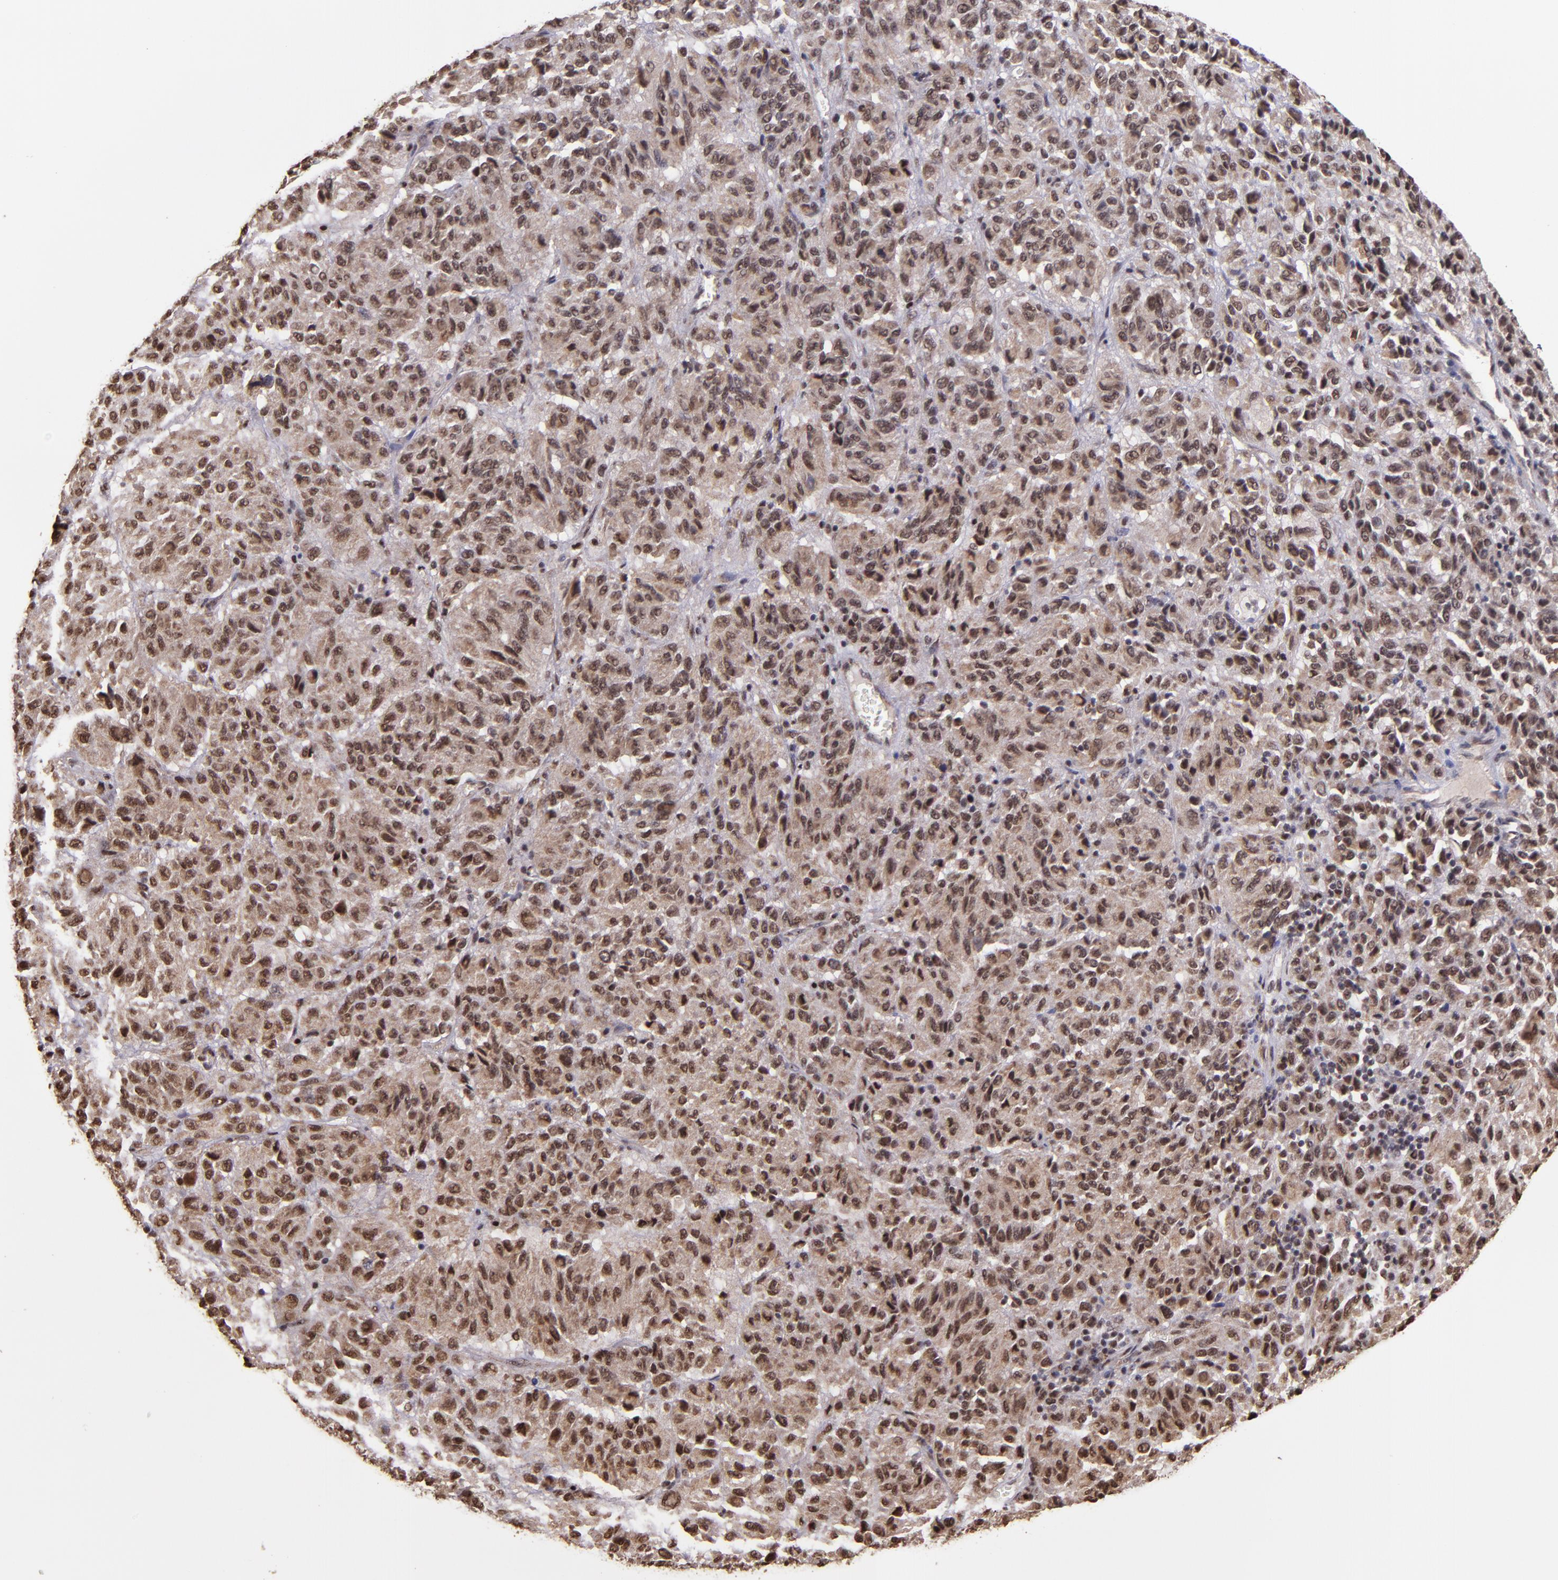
{"staining": {"intensity": "moderate", "quantity": ">75%", "location": "cytoplasmic/membranous,nuclear"}, "tissue": "melanoma", "cell_type": "Tumor cells", "image_type": "cancer", "snomed": [{"axis": "morphology", "description": "Malignant melanoma, Metastatic site"}, {"axis": "topography", "description": "Lung"}], "caption": "About >75% of tumor cells in human melanoma reveal moderate cytoplasmic/membranous and nuclear protein staining as visualized by brown immunohistochemical staining.", "gene": "CECR2", "patient": {"sex": "male", "age": 64}}